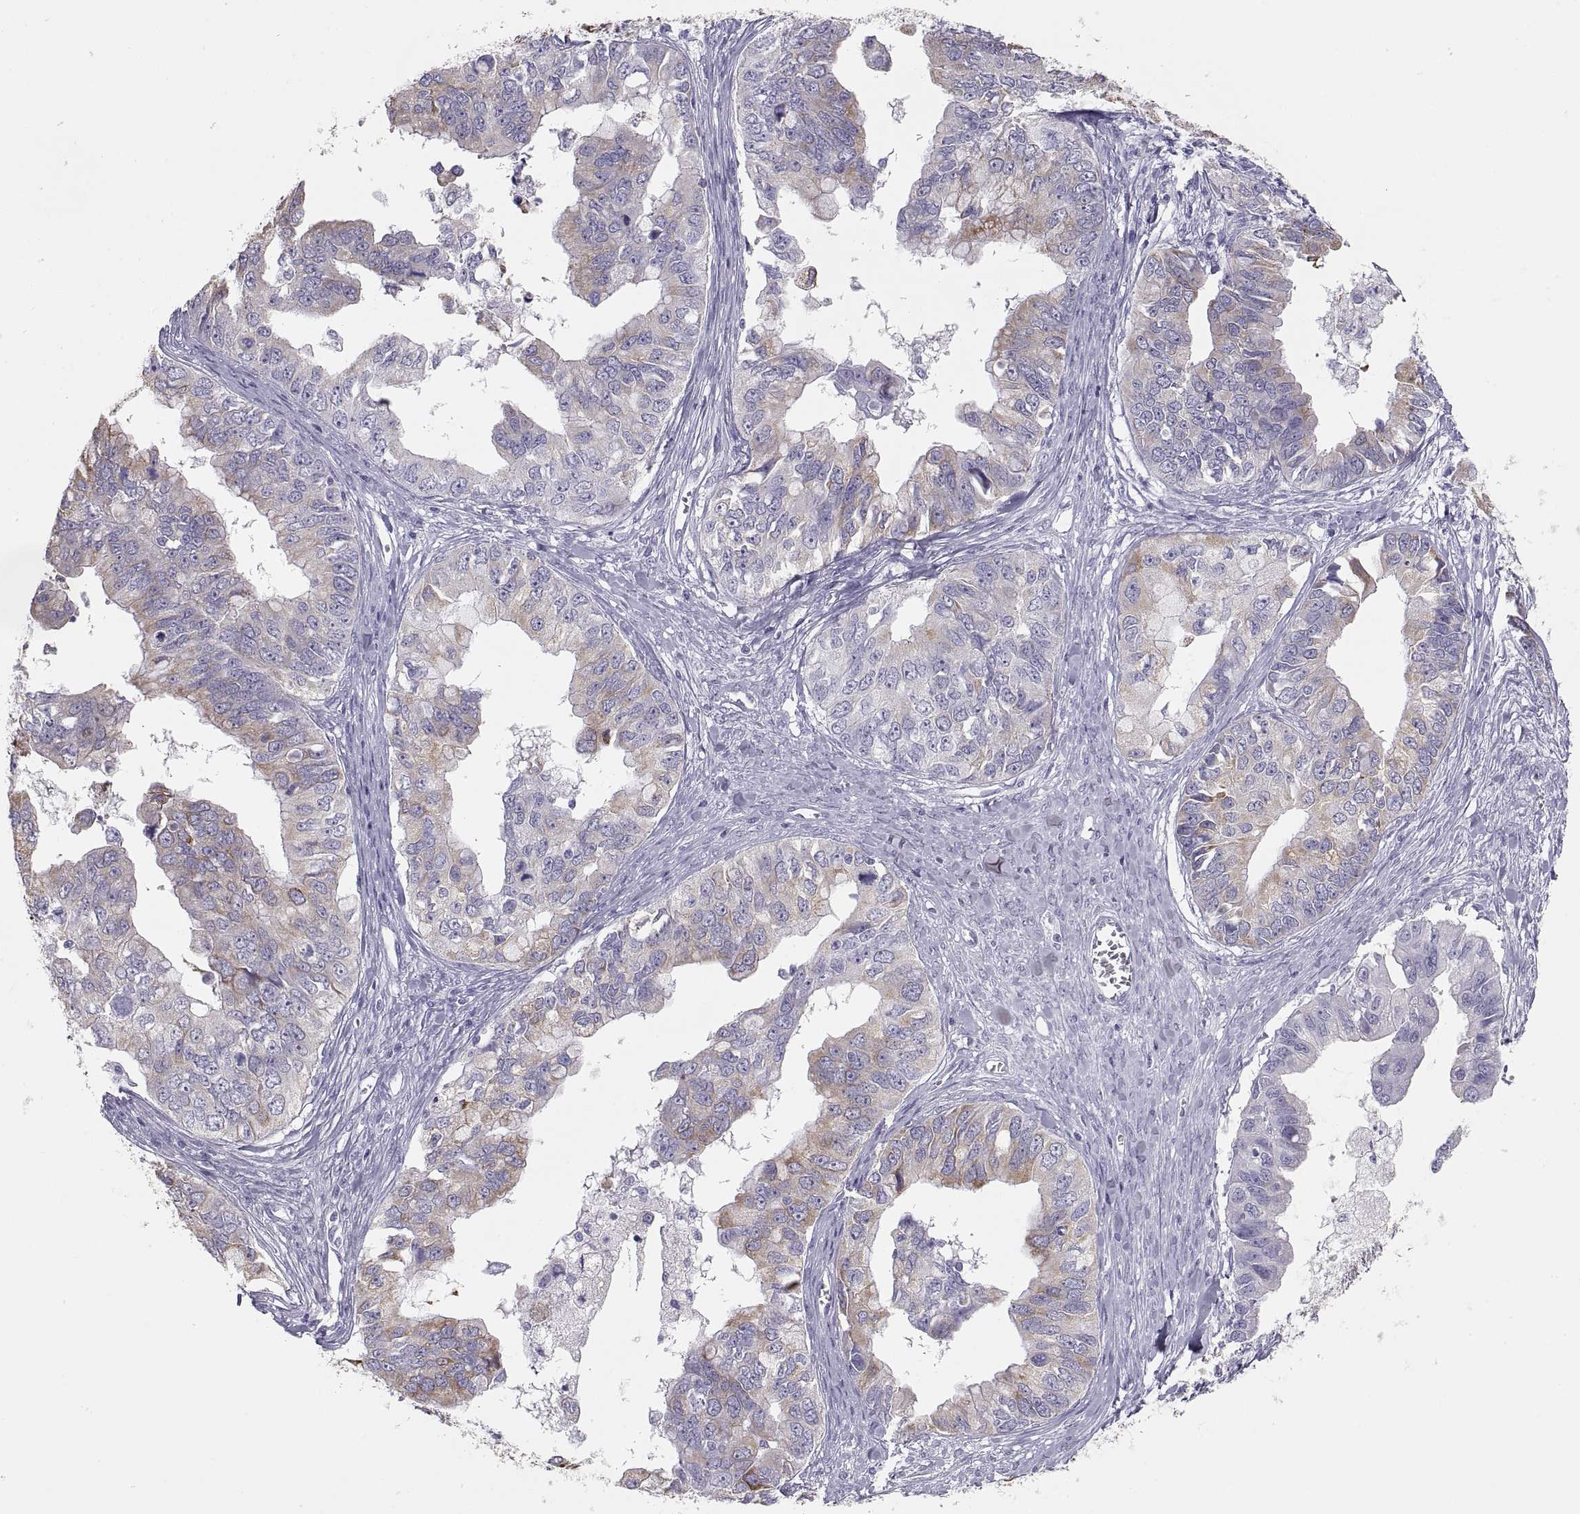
{"staining": {"intensity": "moderate", "quantity": "<25%", "location": "cytoplasmic/membranous"}, "tissue": "ovarian cancer", "cell_type": "Tumor cells", "image_type": "cancer", "snomed": [{"axis": "morphology", "description": "Cystadenocarcinoma, mucinous, NOS"}, {"axis": "topography", "description": "Ovary"}], "caption": "Immunohistochemistry (IHC) (DAB) staining of human ovarian mucinous cystadenocarcinoma exhibits moderate cytoplasmic/membranous protein positivity in about <25% of tumor cells.", "gene": "MAGEB2", "patient": {"sex": "female", "age": 76}}